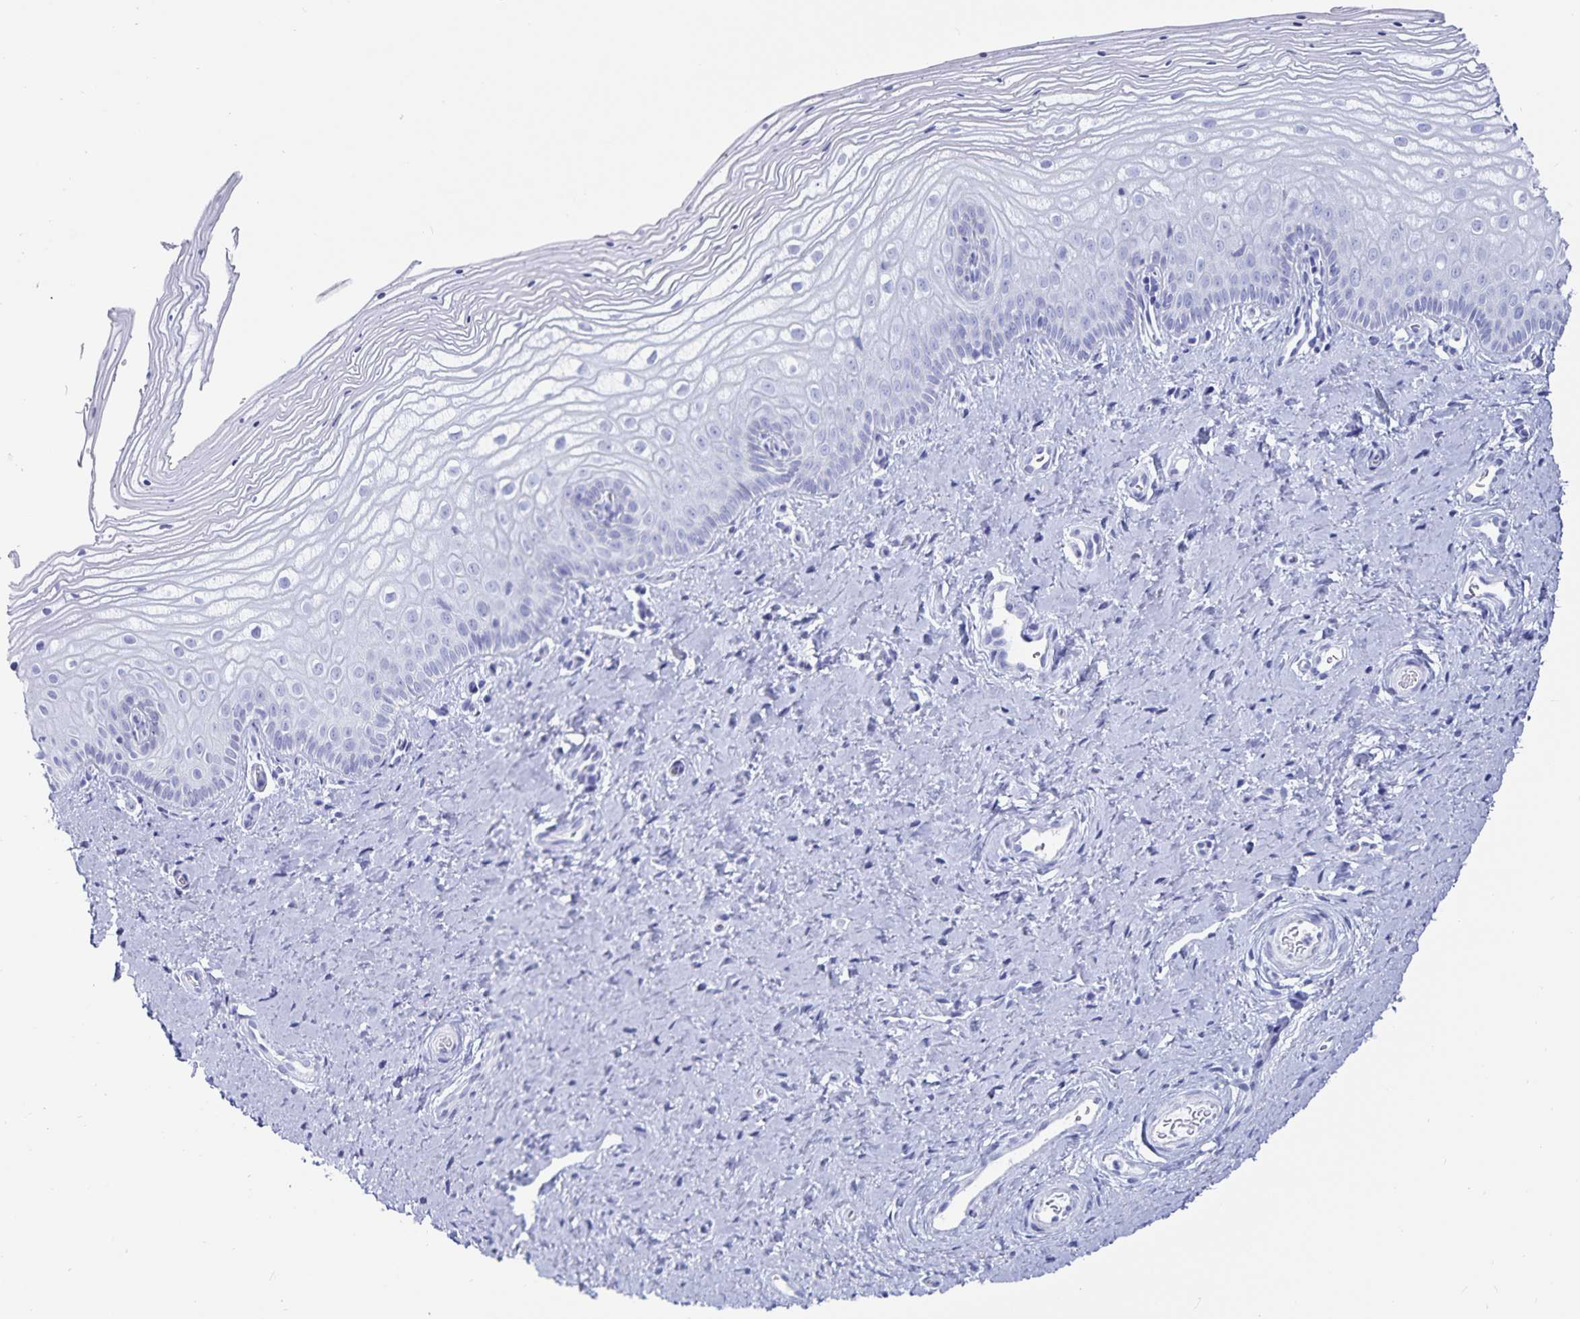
{"staining": {"intensity": "negative", "quantity": "none", "location": "none"}, "tissue": "vagina", "cell_type": "Squamous epithelial cells", "image_type": "normal", "snomed": [{"axis": "morphology", "description": "Normal tissue, NOS"}, {"axis": "topography", "description": "Vagina"}], "caption": "Micrograph shows no protein expression in squamous epithelial cells of unremarkable vagina.", "gene": "C19orf73", "patient": {"sex": "female", "age": 39}}